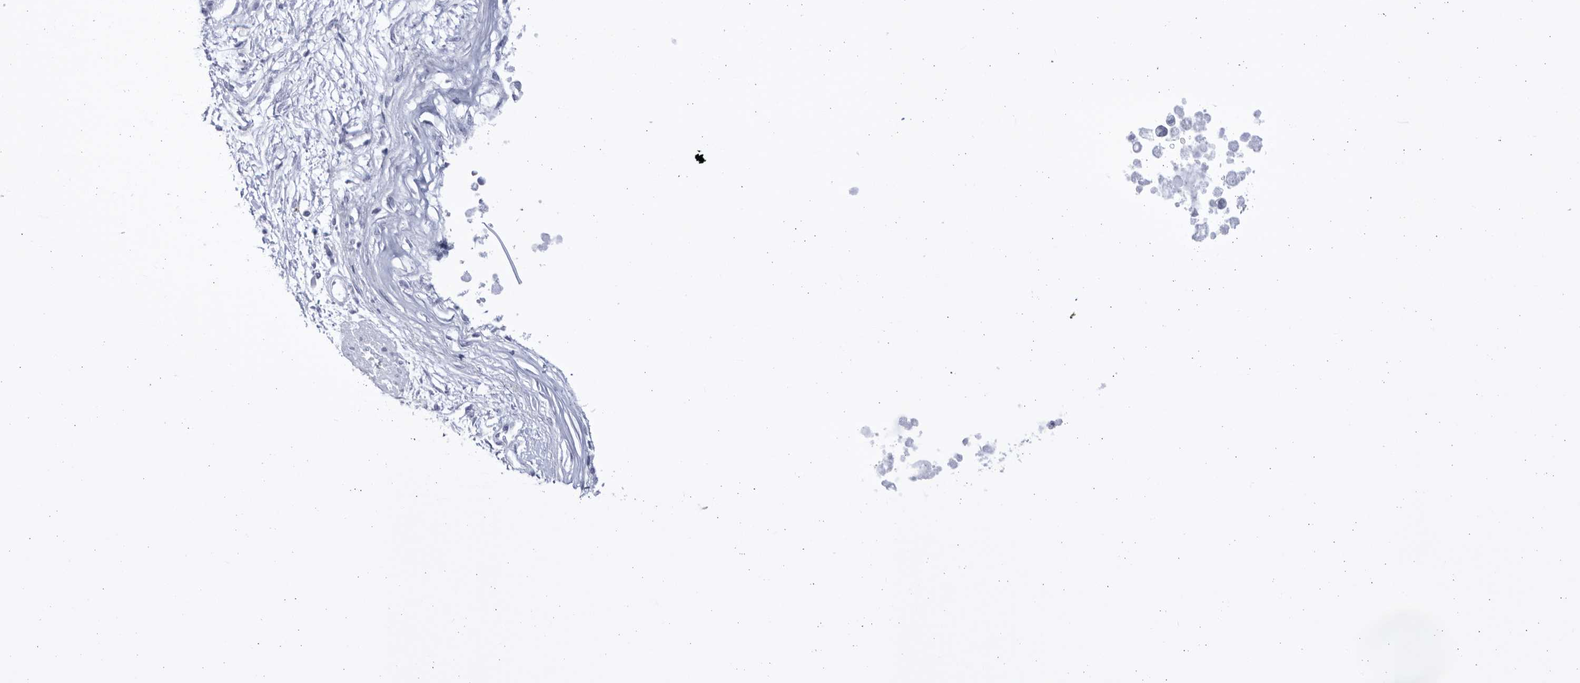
{"staining": {"intensity": "negative", "quantity": "none", "location": "none"}, "tissue": "pancreatic cancer", "cell_type": "Tumor cells", "image_type": "cancer", "snomed": [{"axis": "morphology", "description": "Adenocarcinoma, NOS"}, {"axis": "topography", "description": "Pancreas"}], "caption": "Image shows no significant protein staining in tumor cells of pancreatic adenocarcinoma. The staining is performed using DAB brown chromogen with nuclei counter-stained in using hematoxylin.", "gene": "CCDC181", "patient": {"sex": "male", "age": 72}}